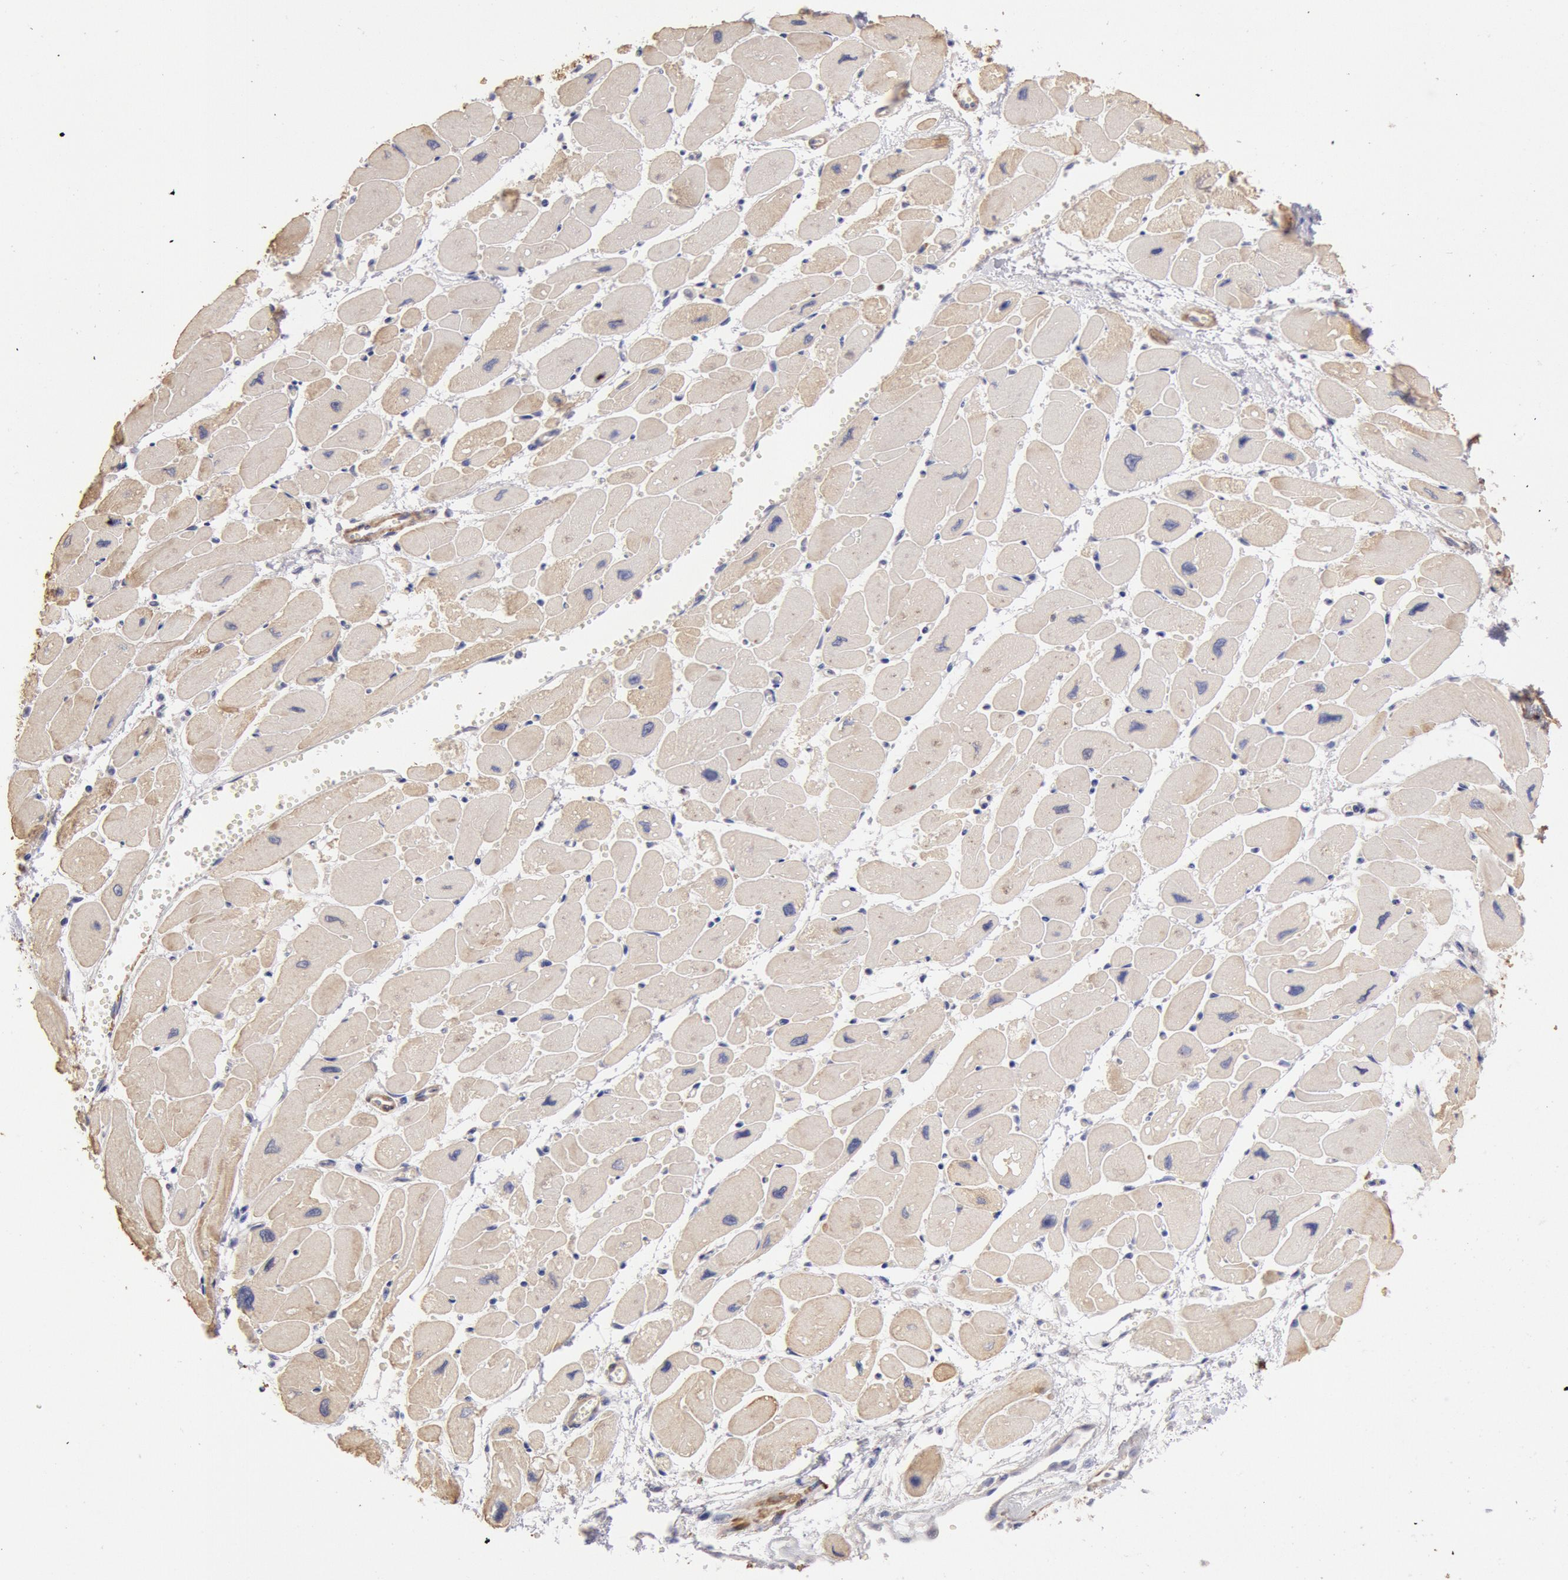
{"staining": {"intensity": "weak", "quantity": ">75%", "location": "cytoplasmic/membranous"}, "tissue": "heart muscle", "cell_type": "Cardiomyocytes", "image_type": "normal", "snomed": [{"axis": "morphology", "description": "Normal tissue, NOS"}, {"axis": "topography", "description": "Heart"}], "caption": "Protein staining of benign heart muscle demonstrates weak cytoplasmic/membranous expression in approximately >75% of cardiomyocytes.", "gene": "TMED8", "patient": {"sex": "female", "age": 54}}